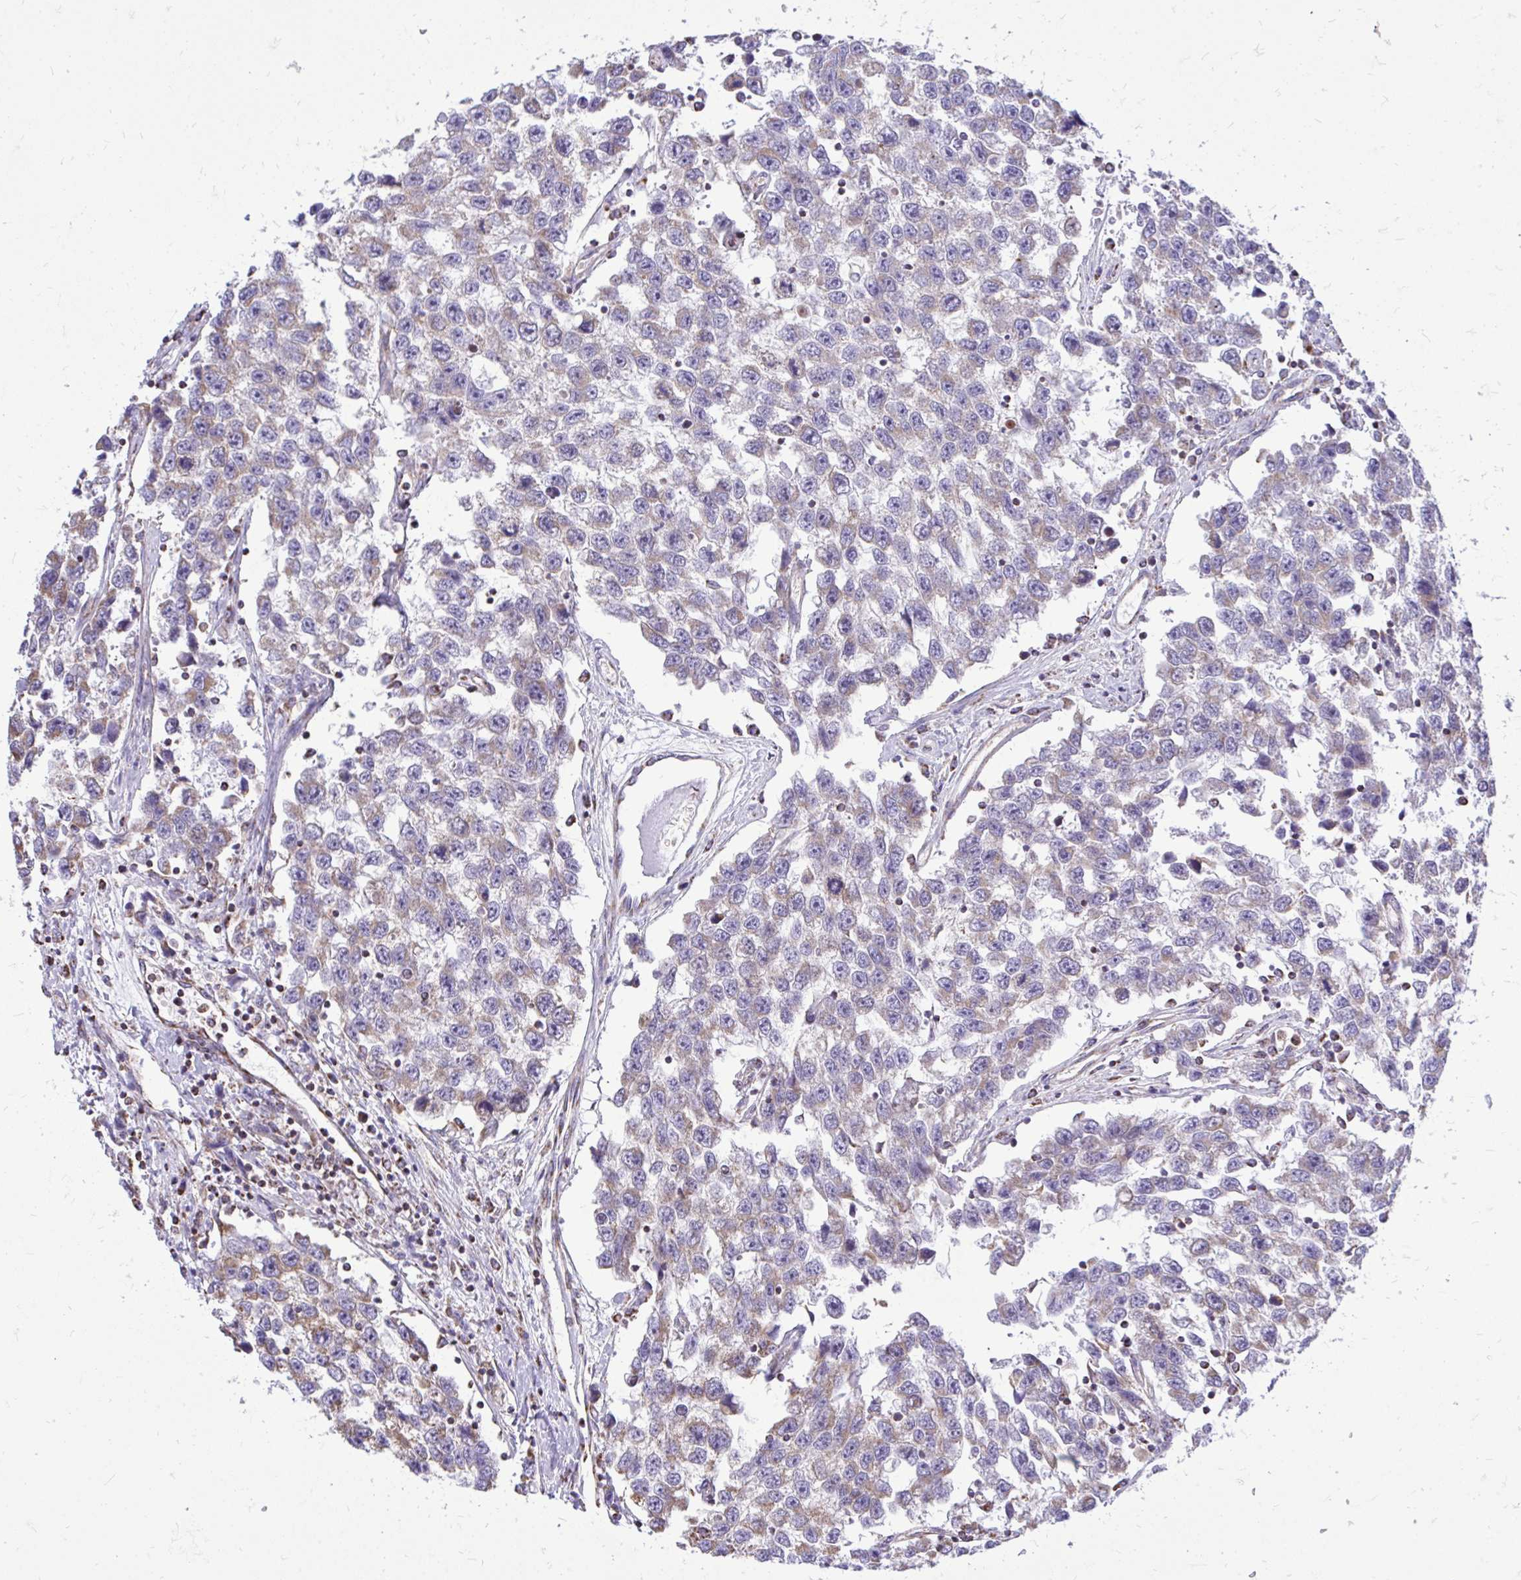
{"staining": {"intensity": "moderate", "quantity": "25%-75%", "location": "cytoplasmic/membranous"}, "tissue": "testis cancer", "cell_type": "Tumor cells", "image_type": "cancer", "snomed": [{"axis": "morphology", "description": "Seminoma, NOS"}, {"axis": "topography", "description": "Testis"}], "caption": "Protein positivity by IHC demonstrates moderate cytoplasmic/membranous positivity in about 25%-75% of tumor cells in testis cancer. The staining is performed using DAB (3,3'-diaminobenzidine) brown chromogen to label protein expression. The nuclei are counter-stained blue using hematoxylin.", "gene": "UBE2C", "patient": {"sex": "male", "age": 33}}